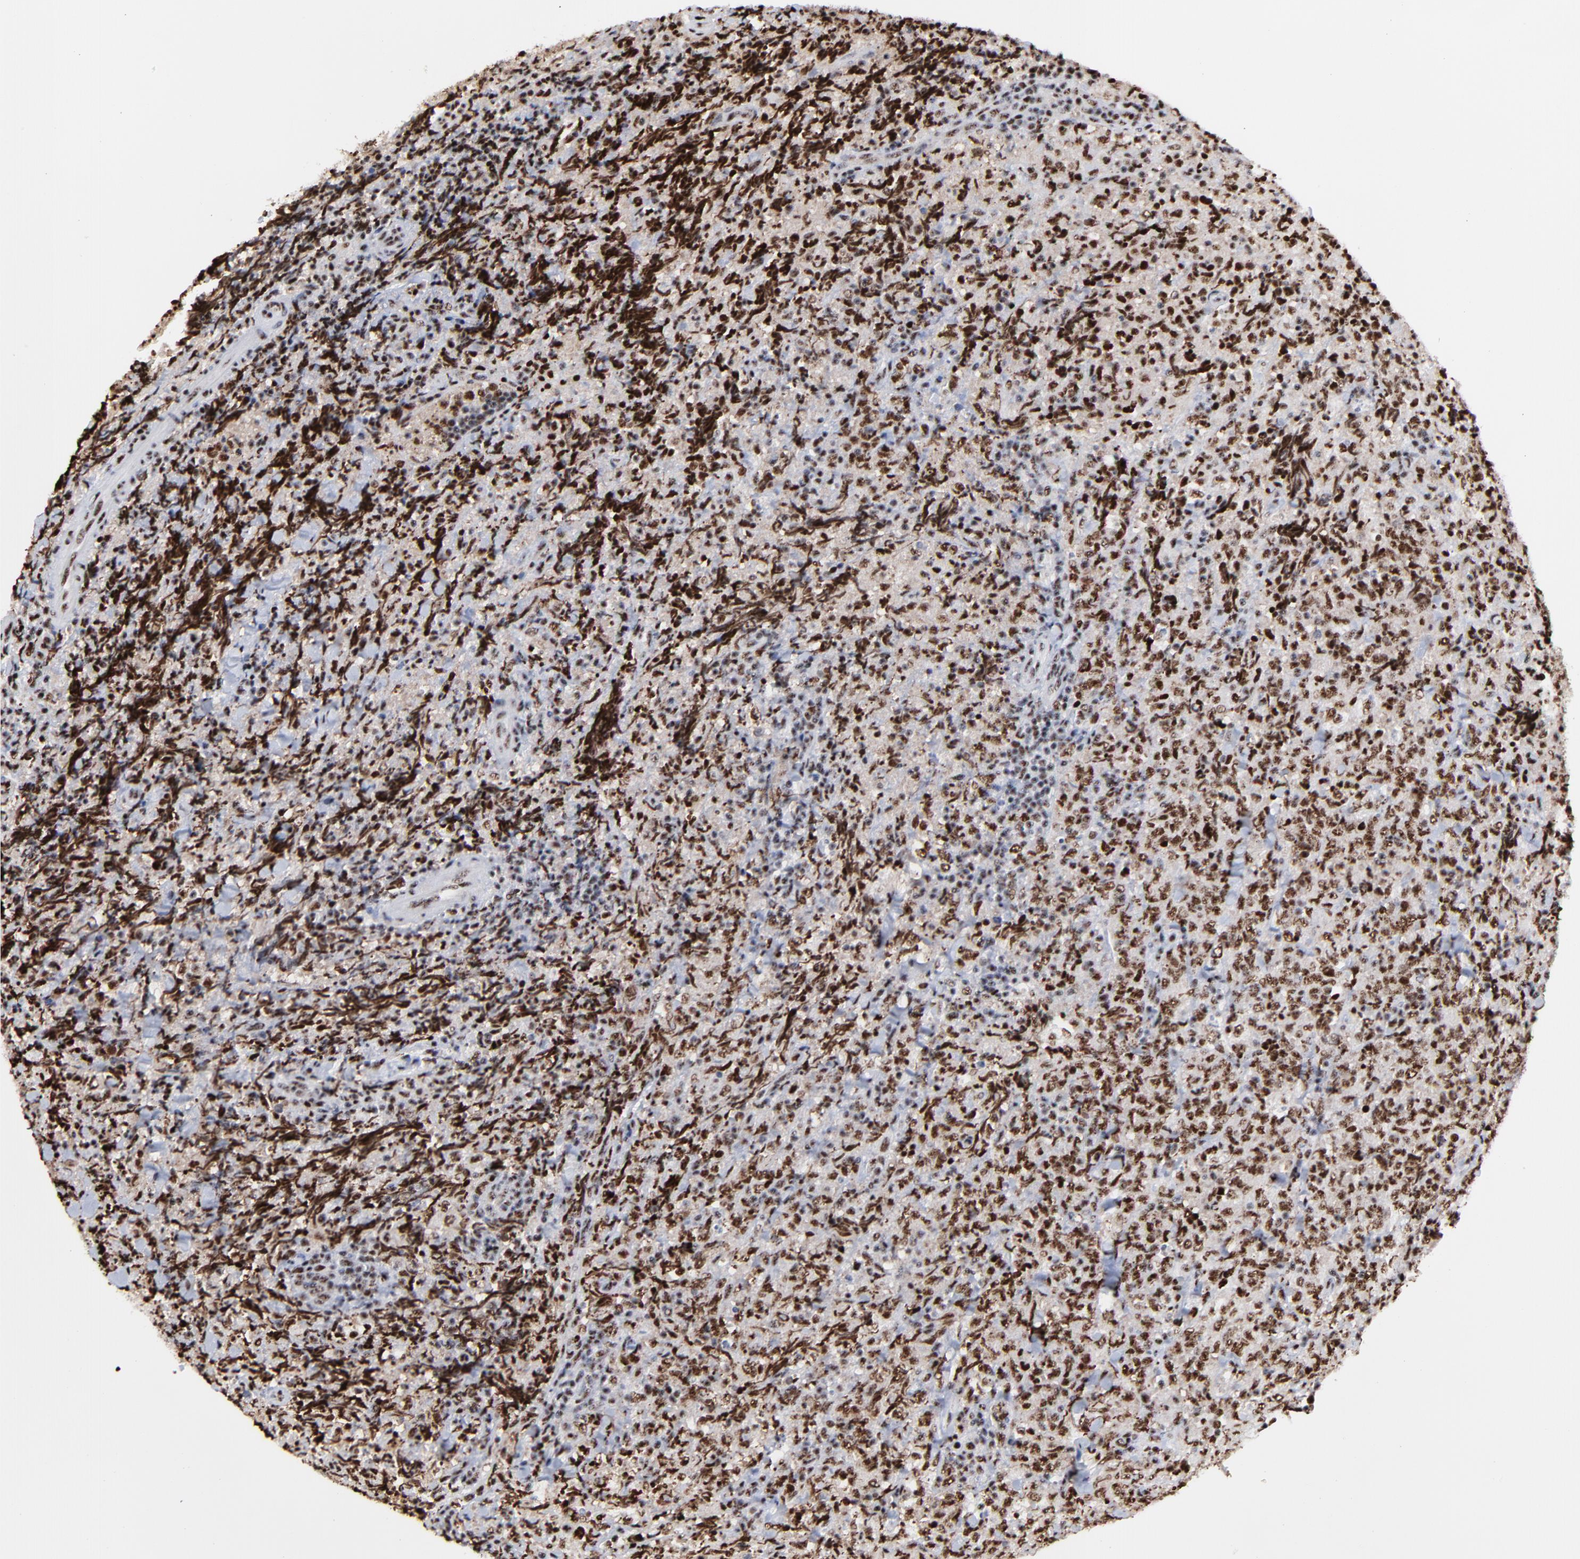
{"staining": {"intensity": "moderate", "quantity": ">75%", "location": "nuclear"}, "tissue": "lymphoma", "cell_type": "Tumor cells", "image_type": "cancer", "snomed": [{"axis": "morphology", "description": "Malignant lymphoma, non-Hodgkin's type, High grade"}, {"axis": "topography", "description": "Tonsil"}], "caption": "Immunohistochemical staining of human malignant lymphoma, non-Hodgkin's type (high-grade) reveals medium levels of moderate nuclear staining in about >75% of tumor cells.", "gene": "MBD4", "patient": {"sex": "female", "age": 36}}